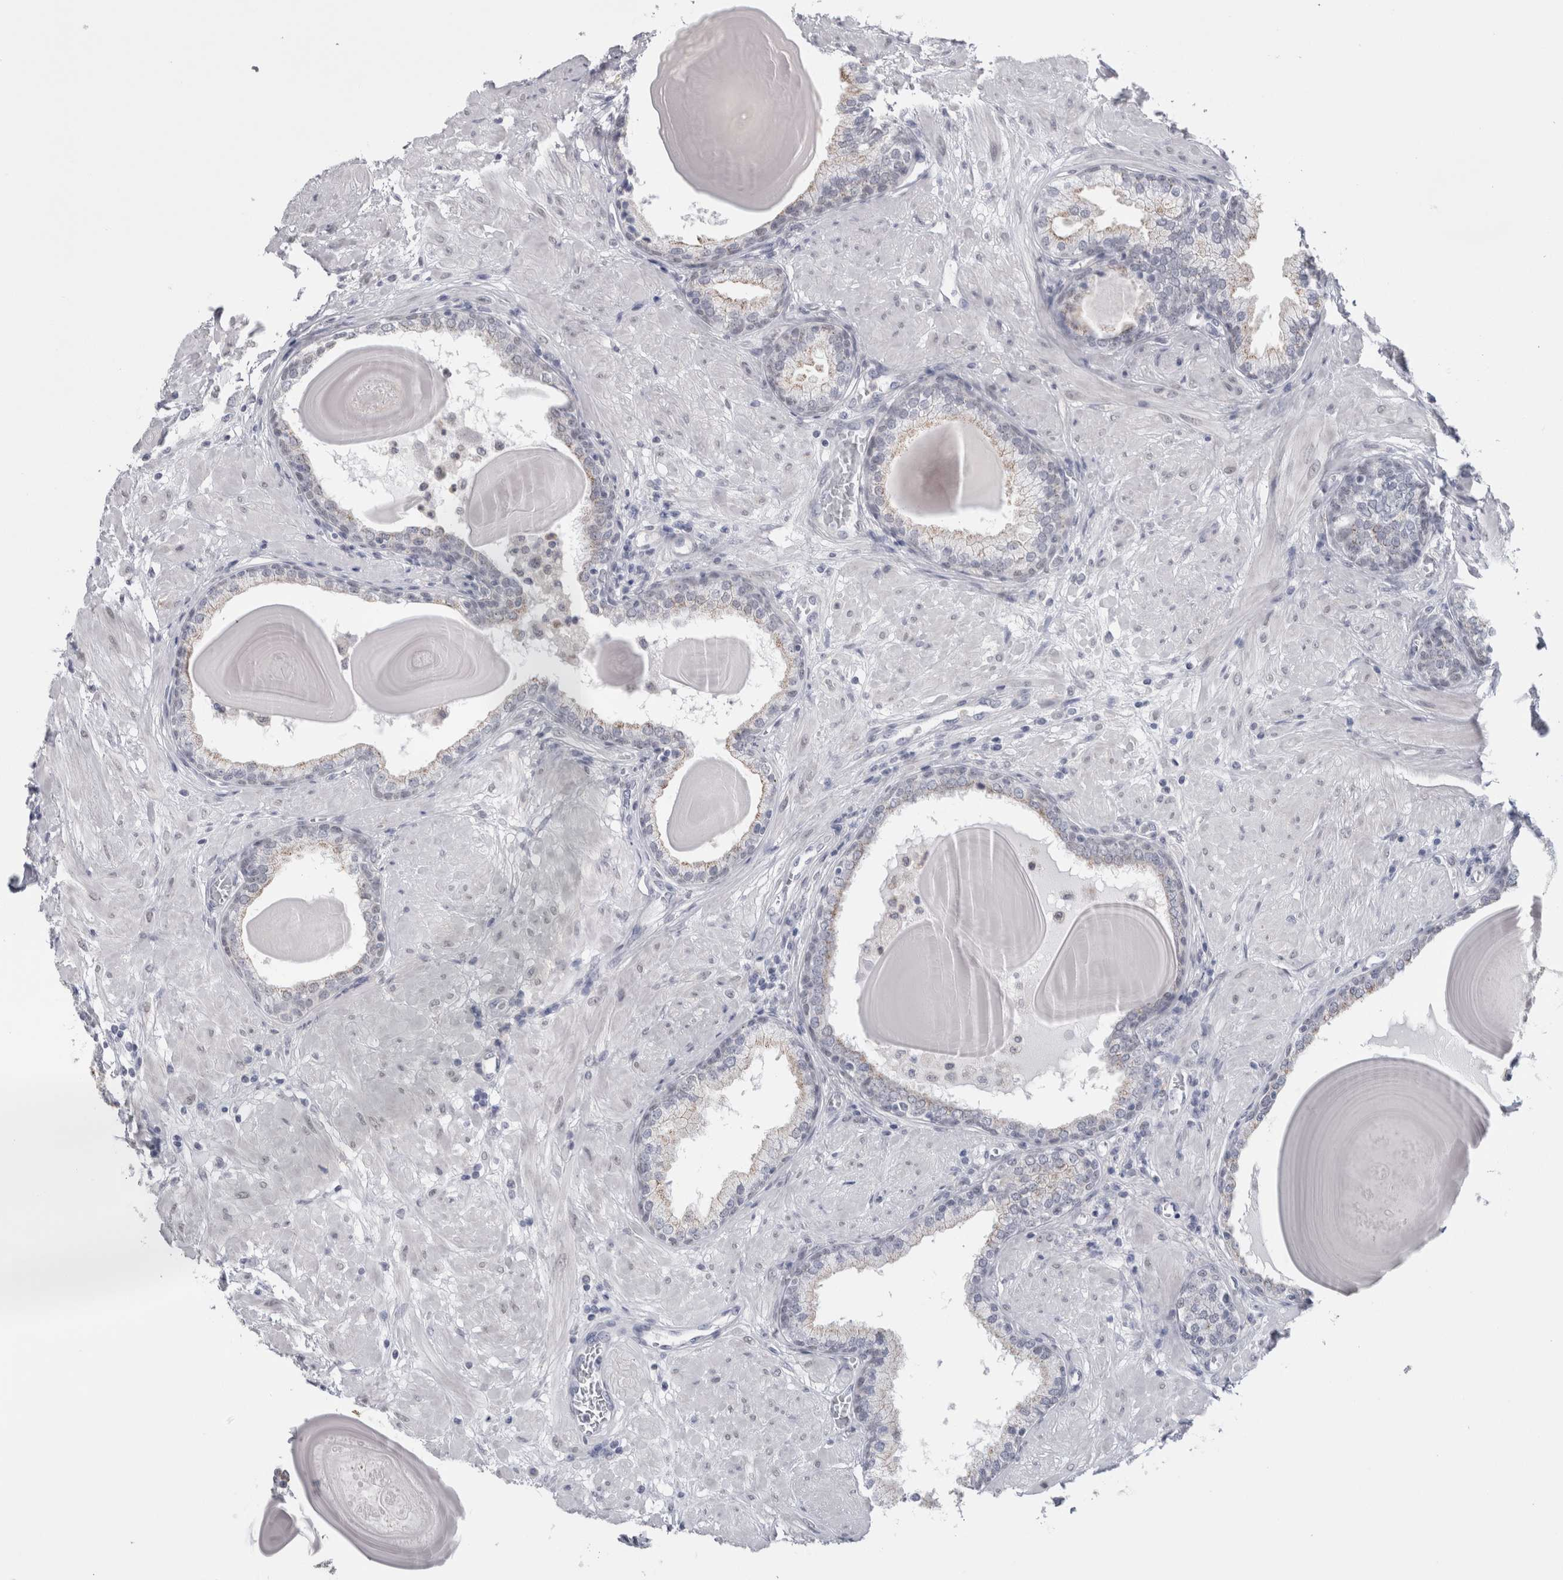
{"staining": {"intensity": "weak", "quantity": "<25%", "location": "cytoplasmic/membranous"}, "tissue": "prostate", "cell_type": "Glandular cells", "image_type": "normal", "snomed": [{"axis": "morphology", "description": "Normal tissue, NOS"}, {"axis": "topography", "description": "Prostate"}], "caption": "This is an immunohistochemistry micrograph of normal prostate. There is no positivity in glandular cells.", "gene": "PLIN1", "patient": {"sex": "male", "age": 51}}